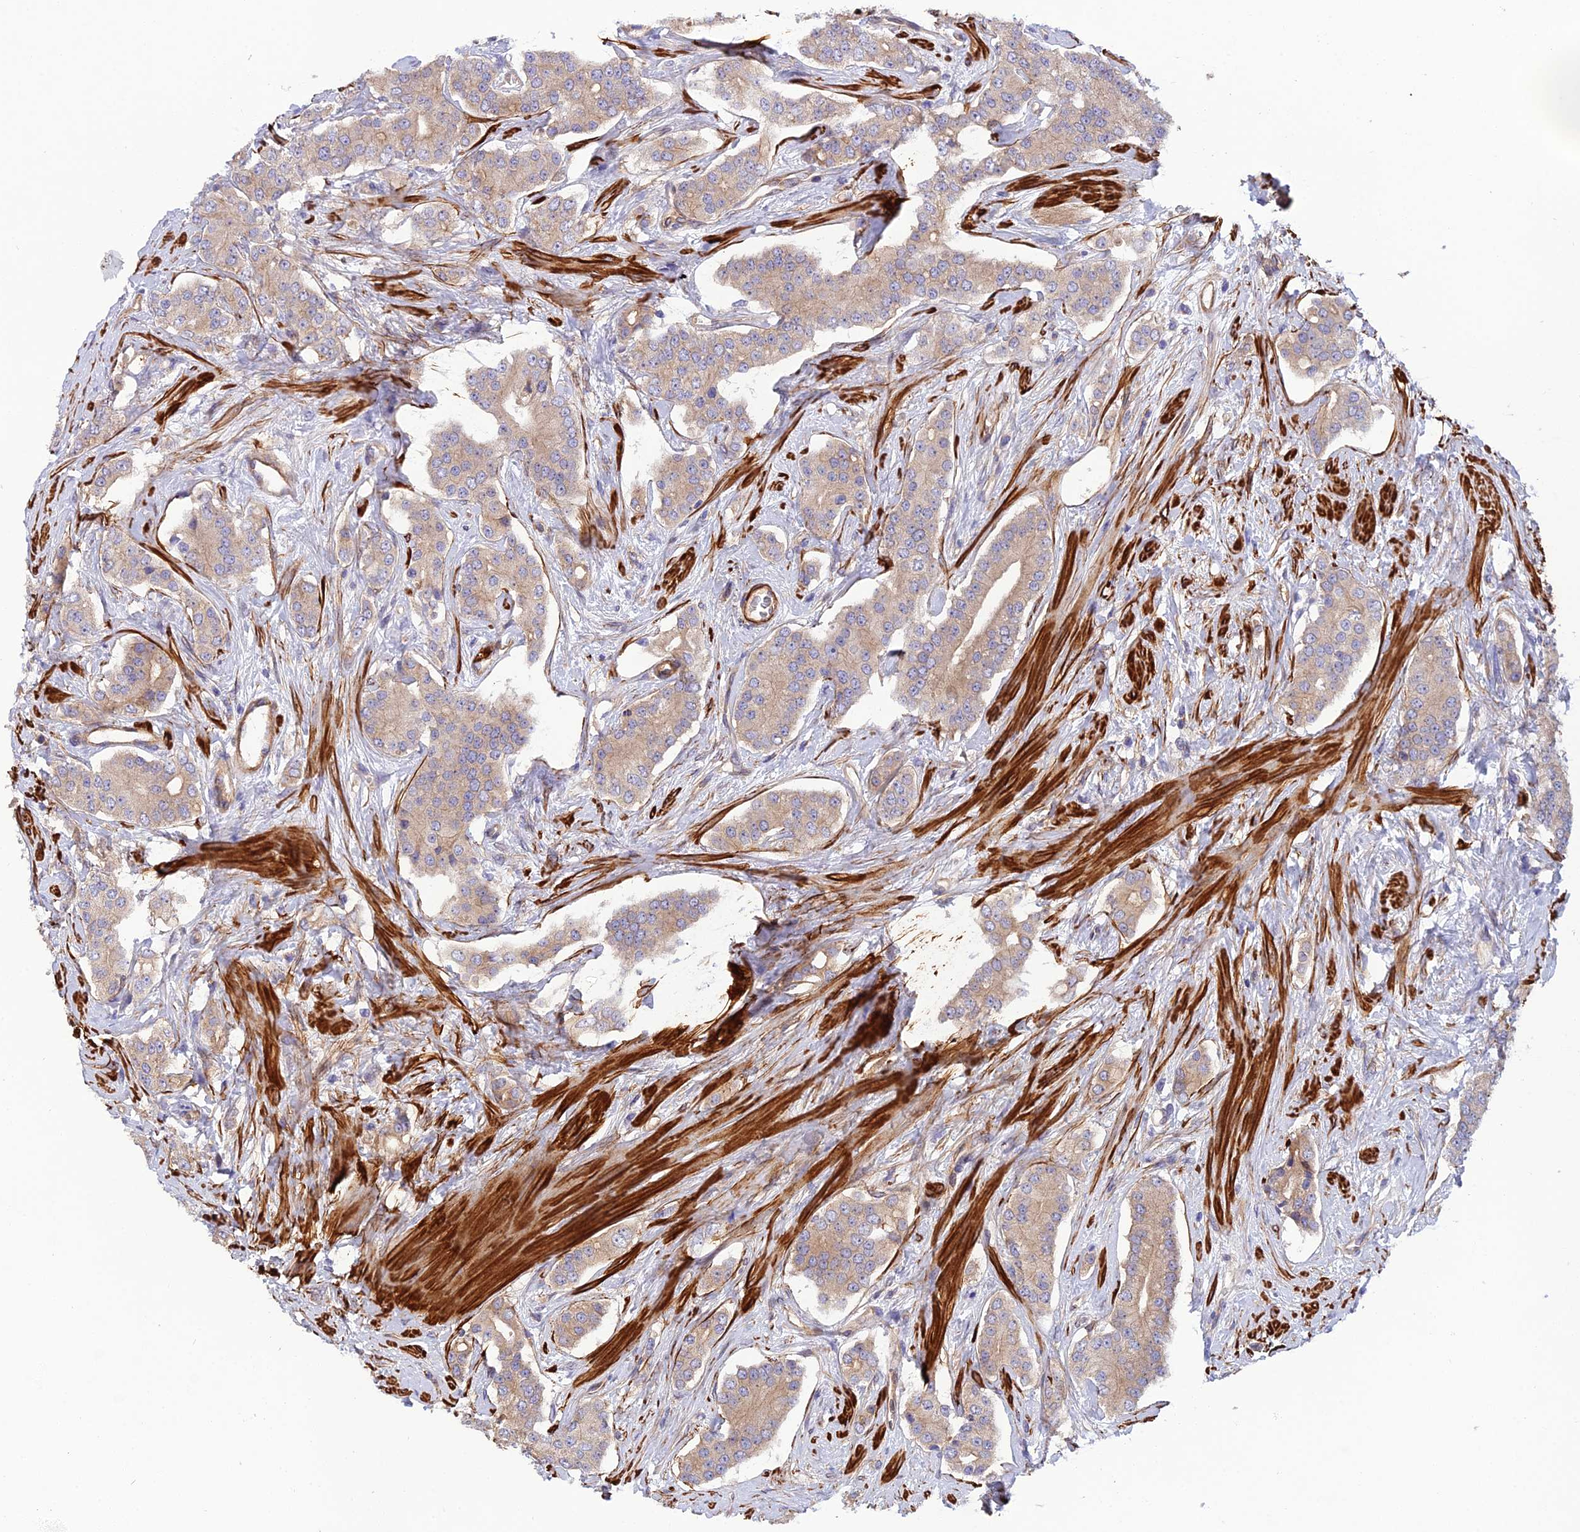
{"staining": {"intensity": "weak", "quantity": ">75%", "location": "cytoplasmic/membranous"}, "tissue": "prostate cancer", "cell_type": "Tumor cells", "image_type": "cancer", "snomed": [{"axis": "morphology", "description": "Adenocarcinoma, High grade"}, {"axis": "topography", "description": "Prostate"}], "caption": "Tumor cells display weak cytoplasmic/membranous expression in approximately >75% of cells in prostate cancer (adenocarcinoma (high-grade)).", "gene": "RALGAPA2", "patient": {"sex": "male", "age": 71}}